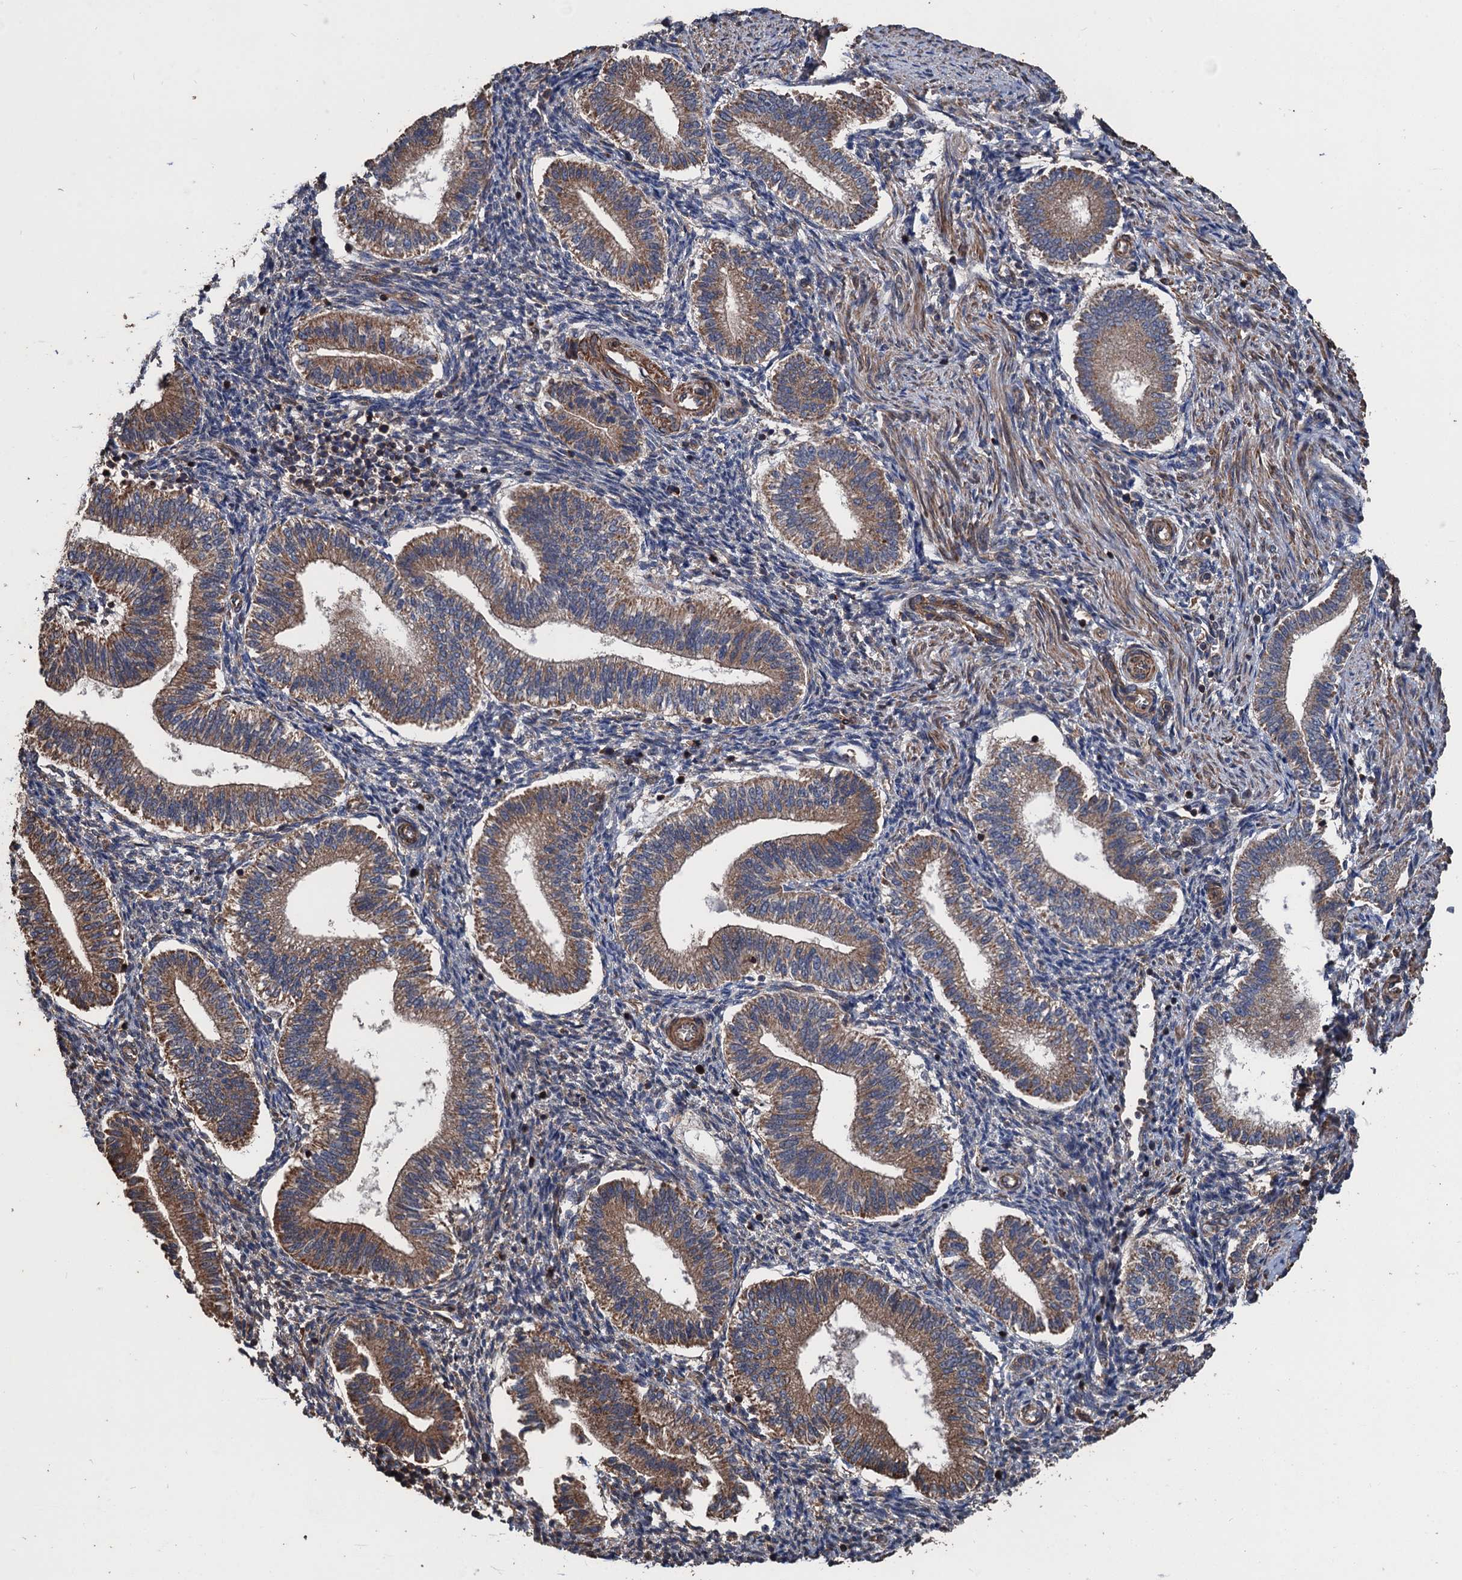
{"staining": {"intensity": "moderate", "quantity": "<25%", "location": "cytoplasmic/membranous"}, "tissue": "endometrium", "cell_type": "Cells in endometrial stroma", "image_type": "normal", "snomed": [{"axis": "morphology", "description": "Normal tissue, NOS"}, {"axis": "topography", "description": "Endometrium"}], "caption": "The histopathology image exhibits staining of unremarkable endometrium, revealing moderate cytoplasmic/membranous protein expression (brown color) within cells in endometrial stroma.", "gene": "PPP4R1", "patient": {"sex": "female", "age": 25}}